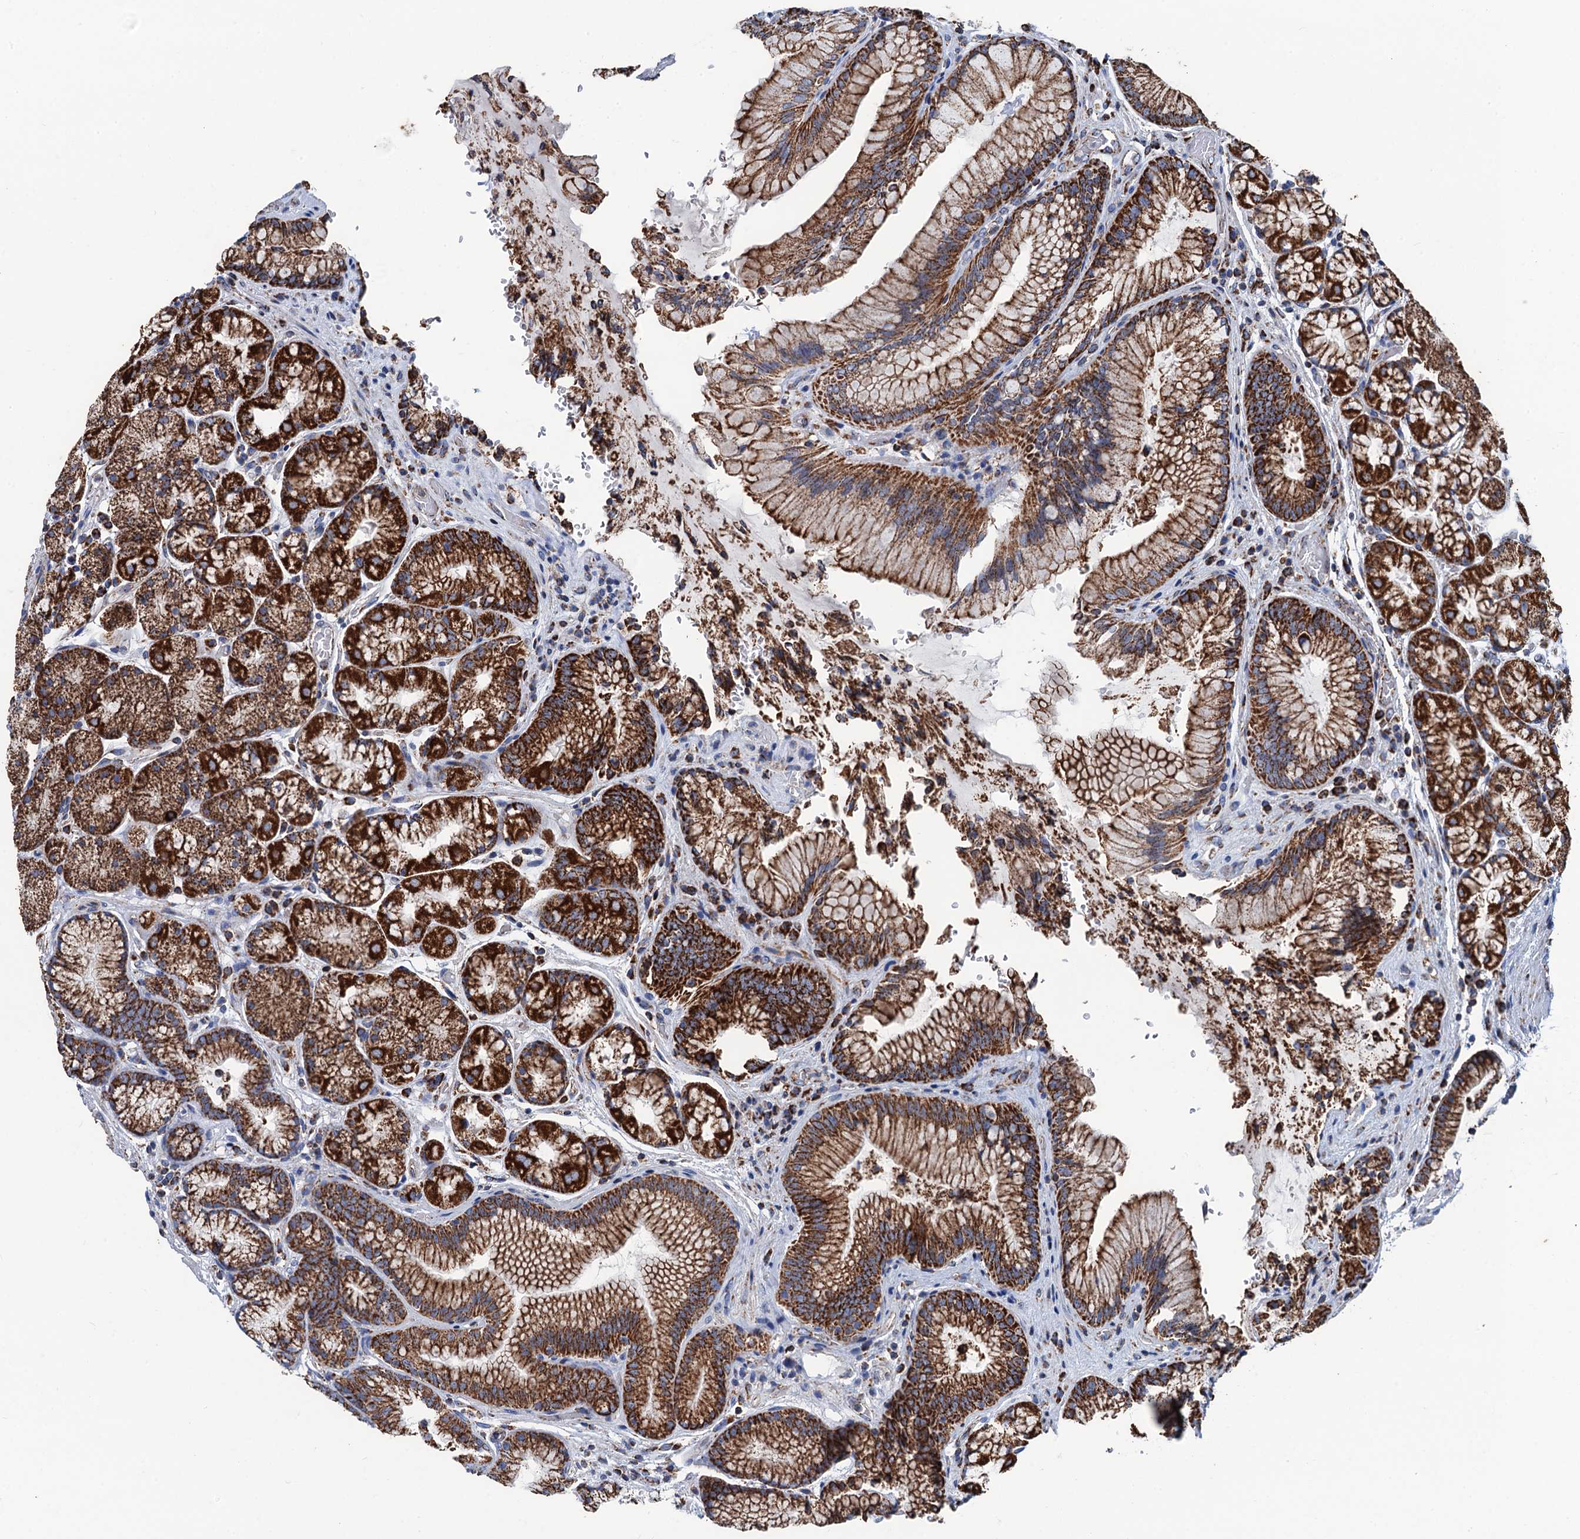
{"staining": {"intensity": "strong", "quantity": ">75%", "location": "cytoplasmic/membranous"}, "tissue": "stomach", "cell_type": "Glandular cells", "image_type": "normal", "snomed": [{"axis": "morphology", "description": "Normal tissue, NOS"}, {"axis": "topography", "description": "Stomach"}], "caption": "A brown stain labels strong cytoplasmic/membranous positivity of a protein in glandular cells of benign human stomach. (brown staining indicates protein expression, while blue staining denotes nuclei).", "gene": "IVD", "patient": {"sex": "male", "age": 63}}